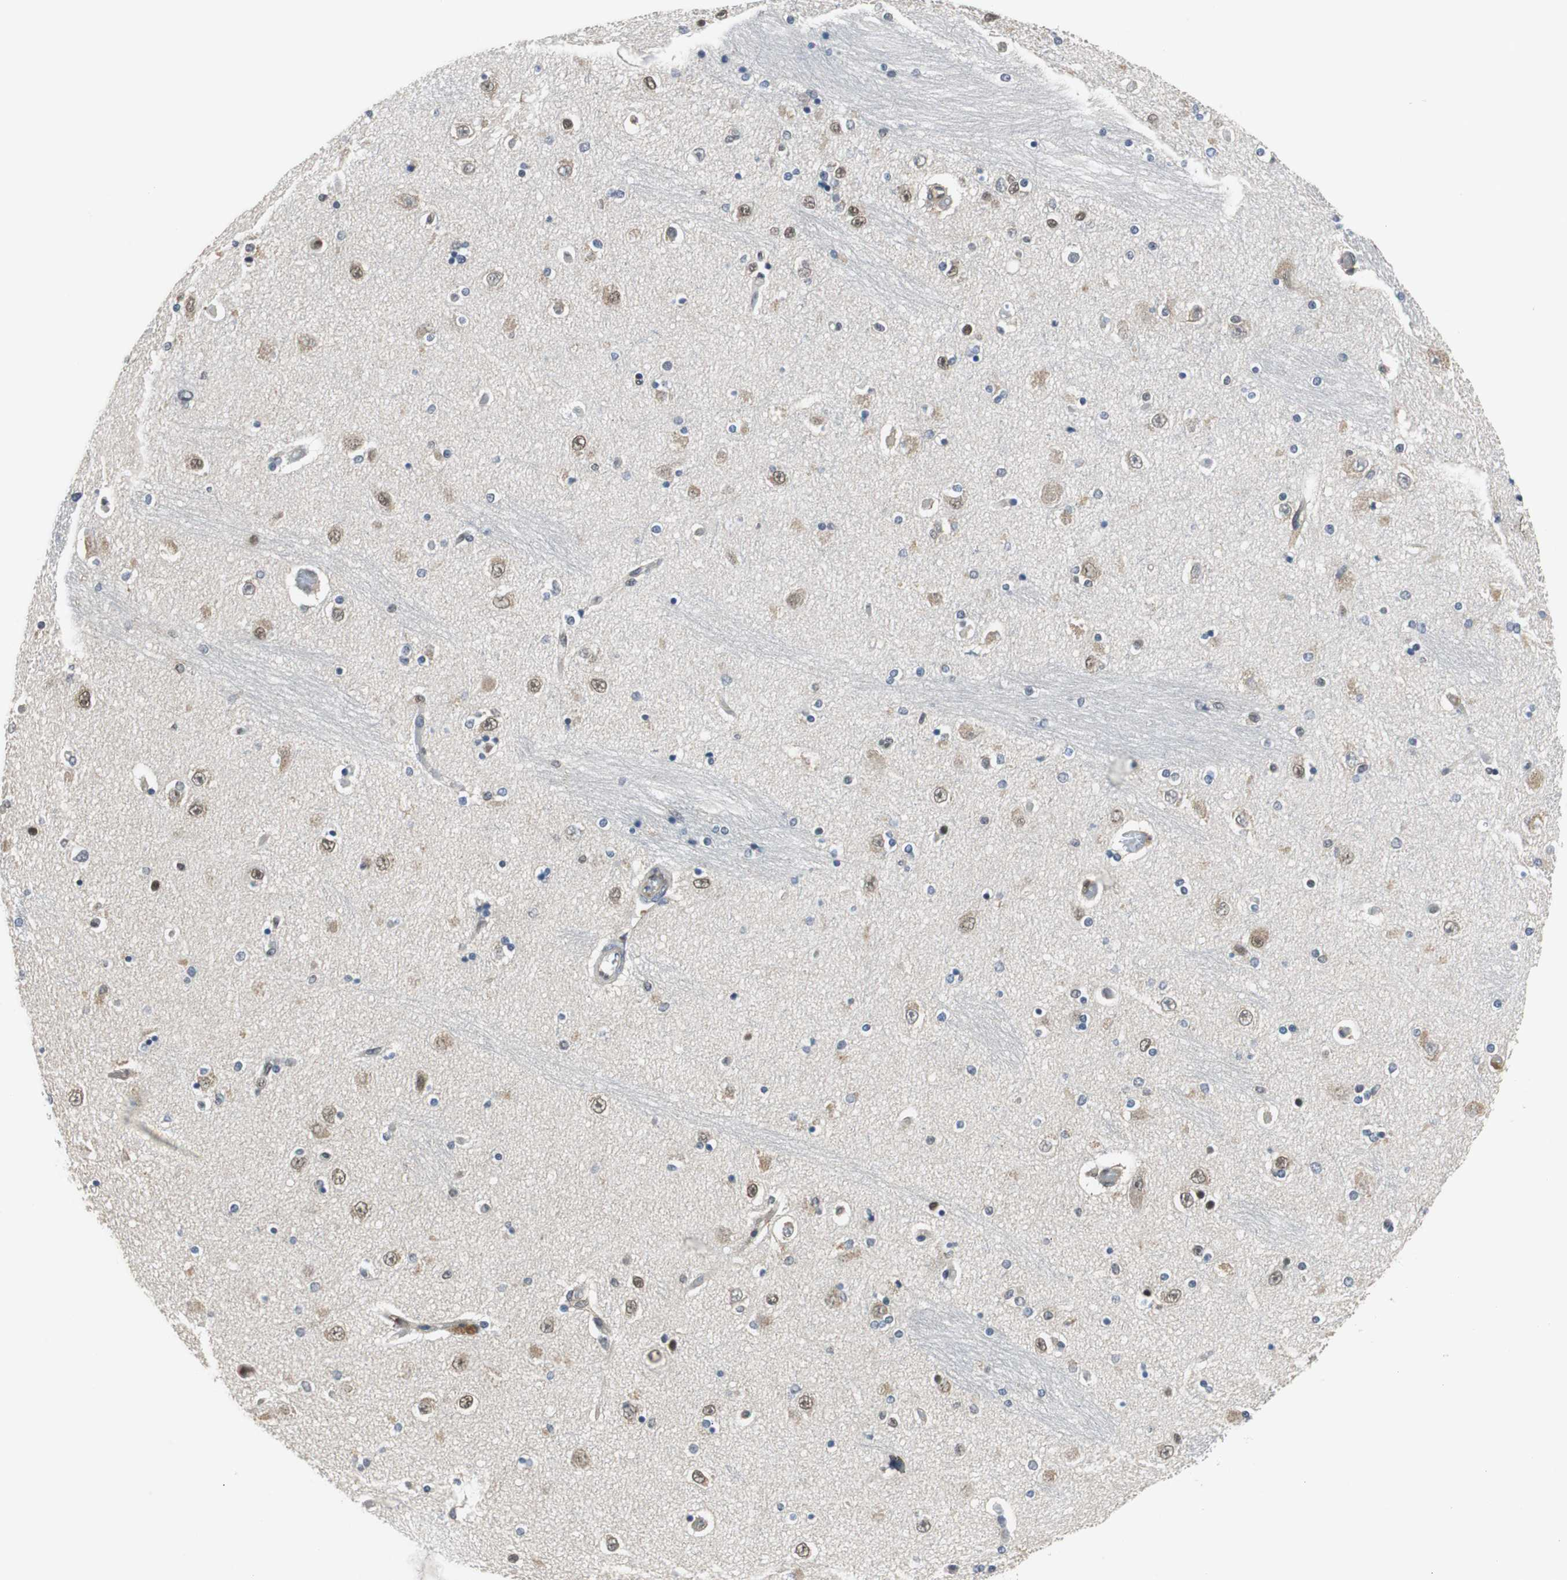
{"staining": {"intensity": "moderate", "quantity": "<25%", "location": "nuclear"}, "tissue": "hippocampus", "cell_type": "Glial cells", "image_type": "normal", "snomed": [{"axis": "morphology", "description": "Normal tissue, NOS"}, {"axis": "topography", "description": "Hippocampus"}], "caption": "Protein staining of benign hippocampus displays moderate nuclear positivity in approximately <25% of glial cells.", "gene": "ARPC3", "patient": {"sex": "female", "age": 54}}